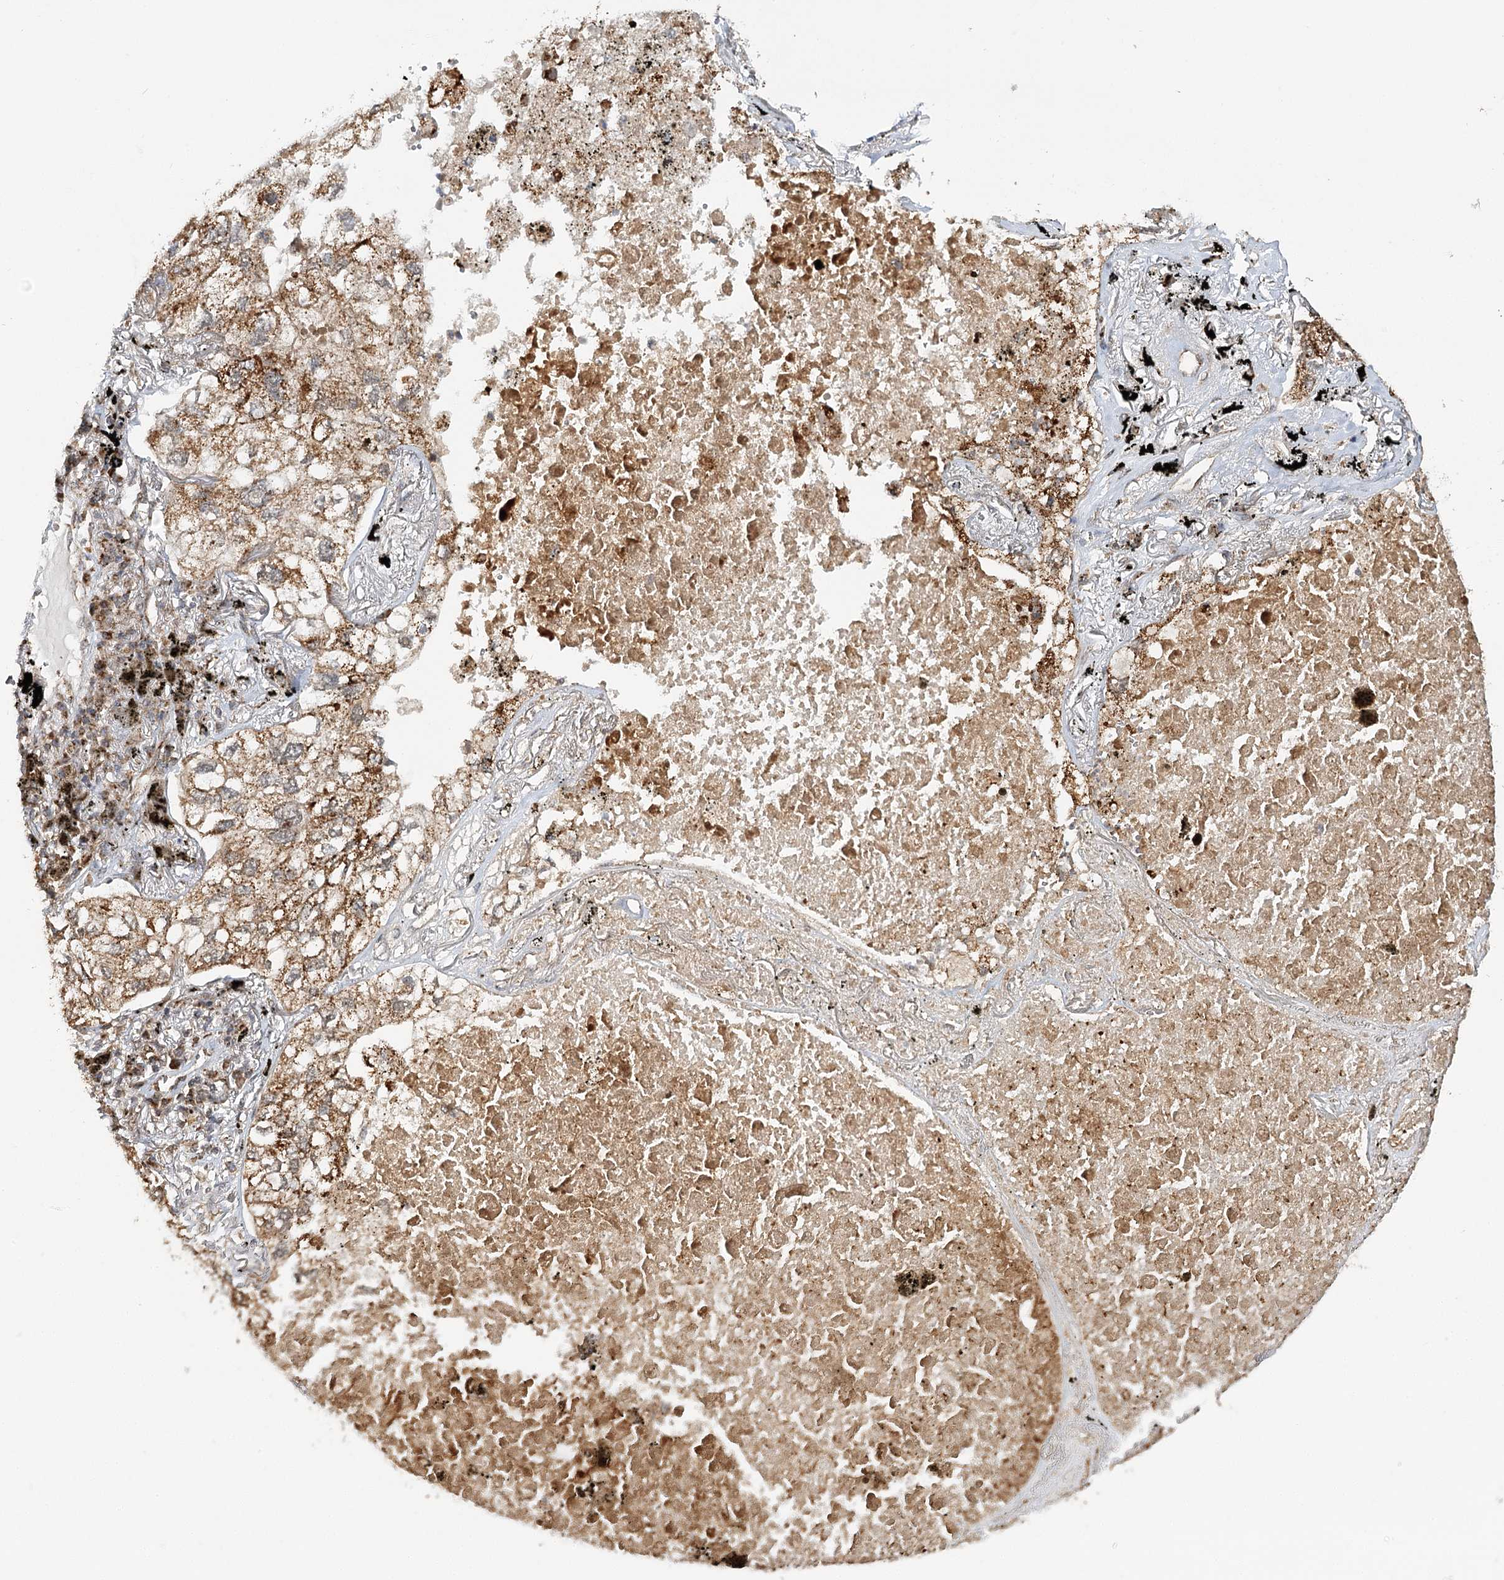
{"staining": {"intensity": "moderate", "quantity": ">75%", "location": "cytoplasmic/membranous"}, "tissue": "lung cancer", "cell_type": "Tumor cells", "image_type": "cancer", "snomed": [{"axis": "morphology", "description": "Adenocarcinoma, NOS"}, {"axis": "topography", "description": "Lung"}], "caption": "Immunohistochemical staining of human lung adenocarcinoma reveals medium levels of moderate cytoplasmic/membranous protein expression in about >75% of tumor cells.", "gene": "ZNRF3", "patient": {"sex": "male", "age": 65}}